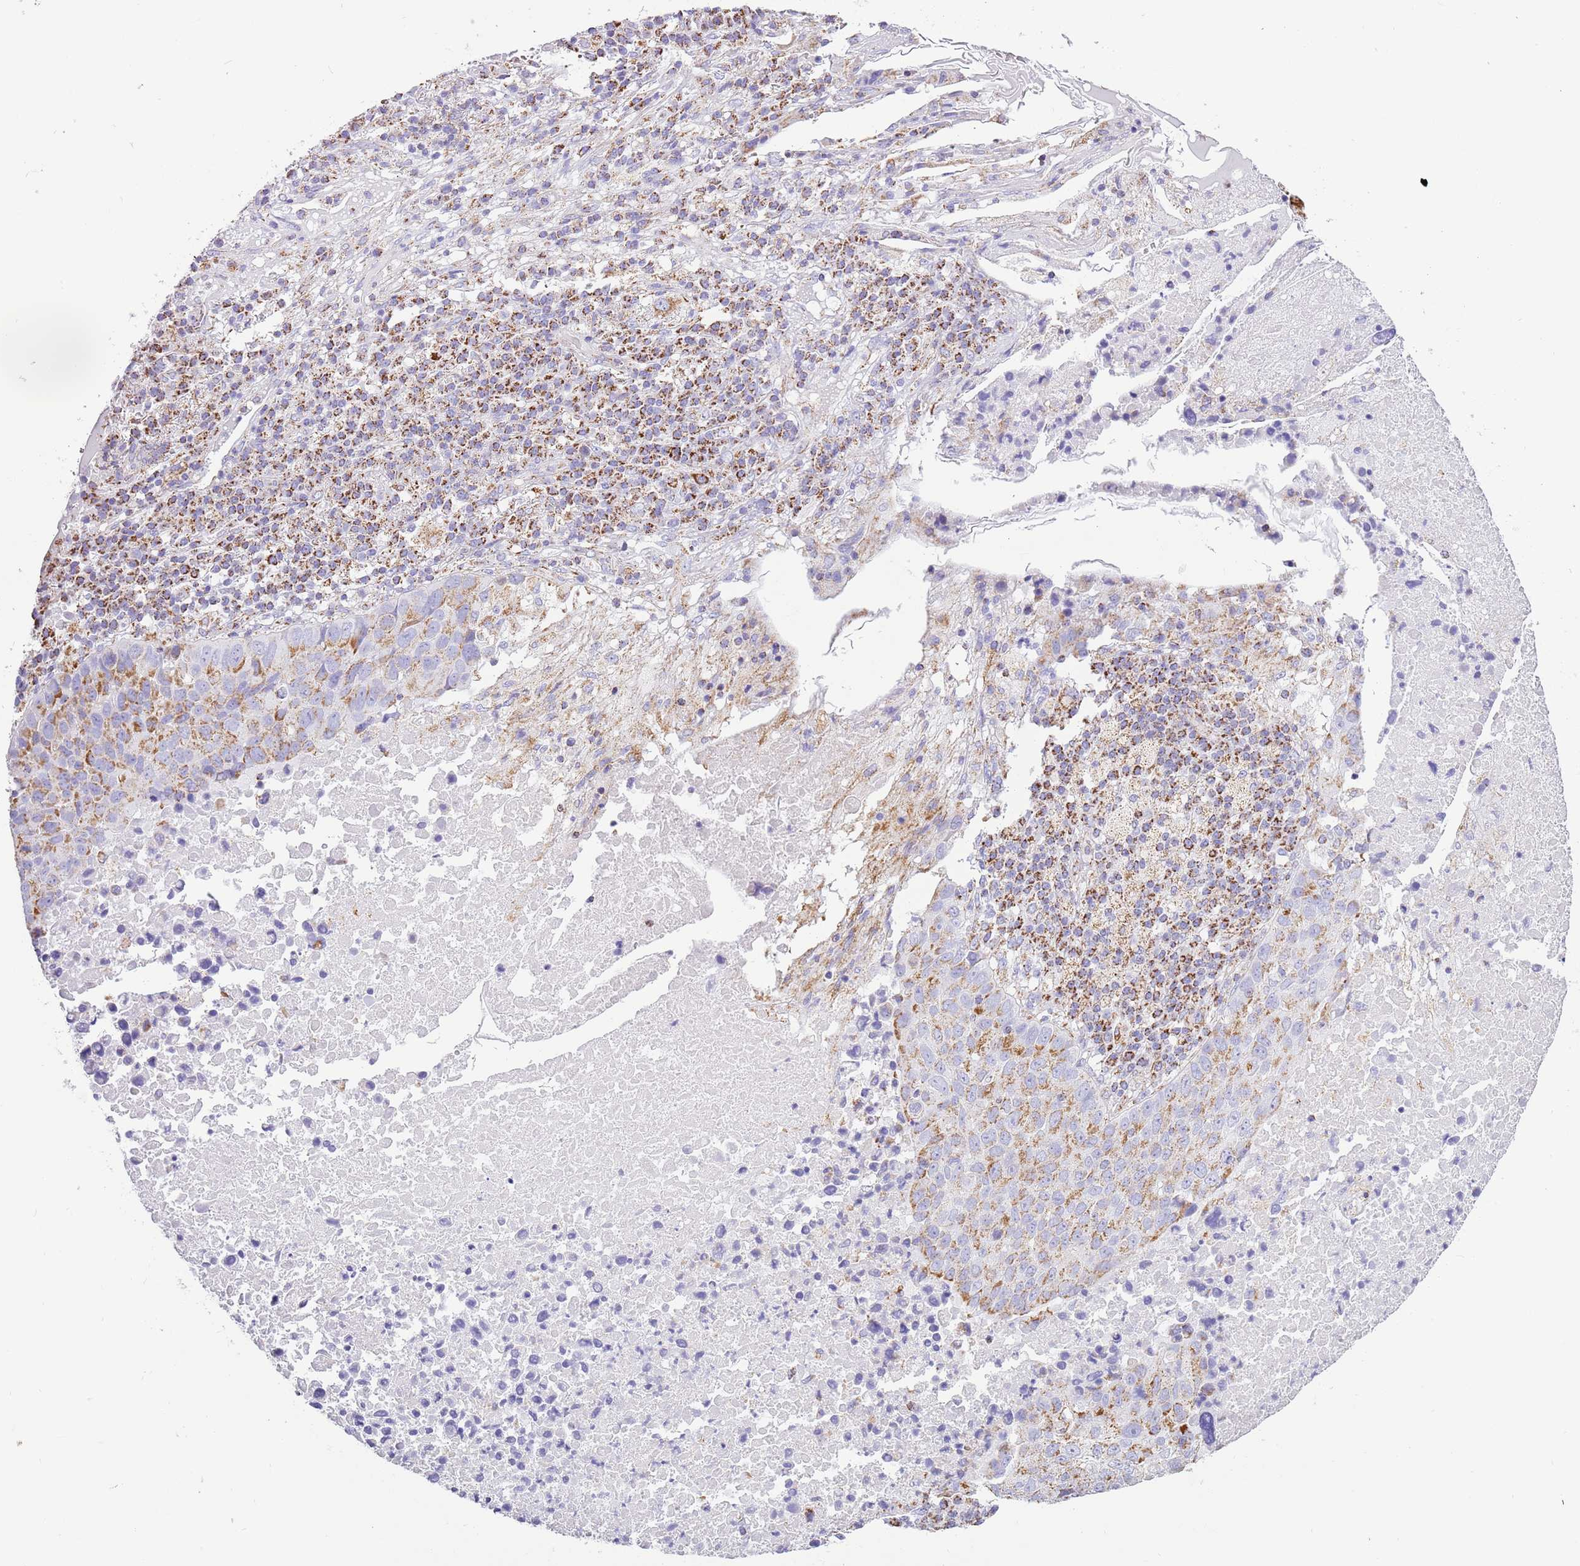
{"staining": {"intensity": "moderate", "quantity": ">75%", "location": "cytoplasmic/membranous"}, "tissue": "lung cancer", "cell_type": "Tumor cells", "image_type": "cancer", "snomed": [{"axis": "morphology", "description": "Squamous cell carcinoma, NOS"}, {"axis": "topography", "description": "Lung"}], "caption": "Lung cancer (squamous cell carcinoma) tissue demonstrates moderate cytoplasmic/membranous staining in about >75% of tumor cells", "gene": "SUCLG2", "patient": {"sex": "male", "age": 73}}